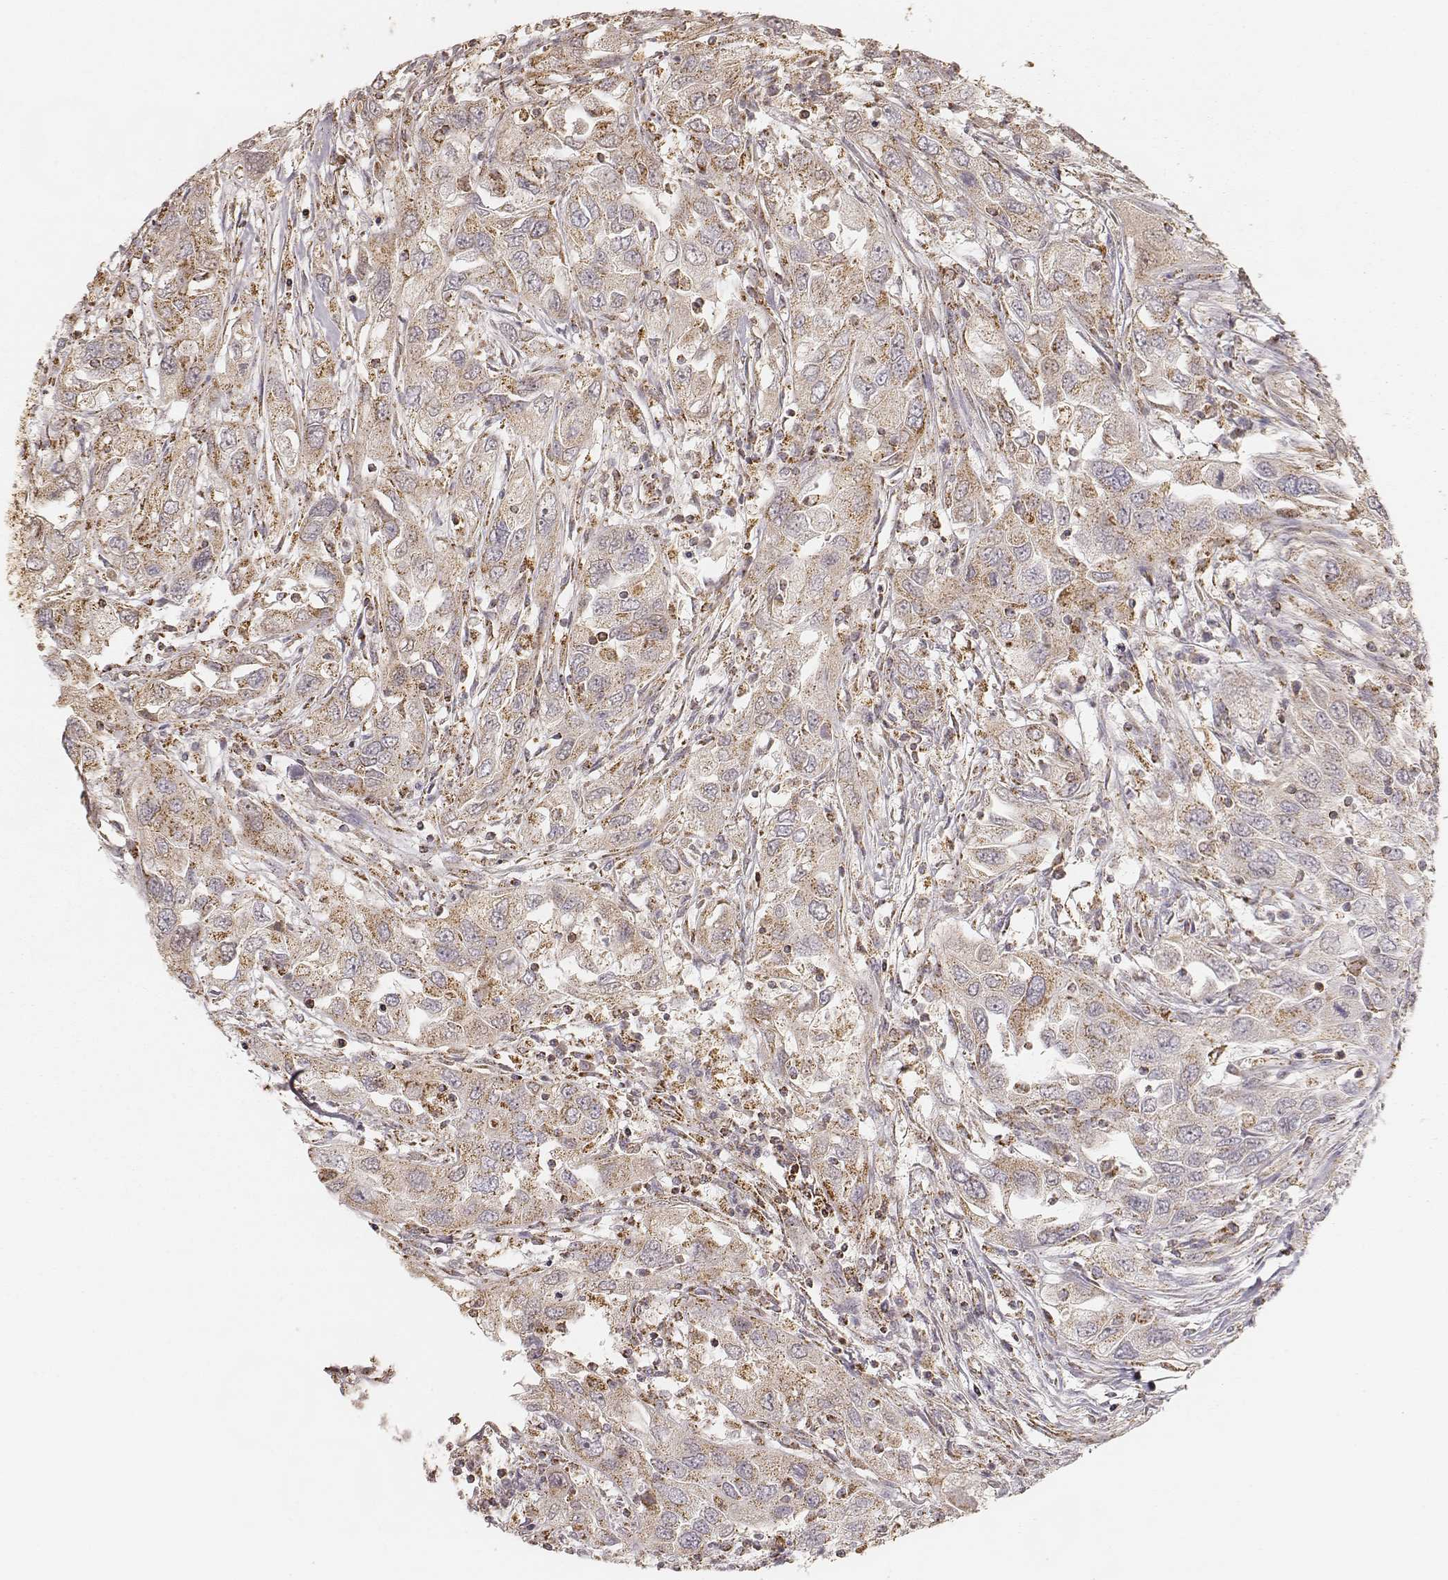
{"staining": {"intensity": "weak", "quantity": "25%-75%", "location": "cytoplasmic/membranous"}, "tissue": "urothelial cancer", "cell_type": "Tumor cells", "image_type": "cancer", "snomed": [{"axis": "morphology", "description": "Urothelial carcinoma, High grade"}, {"axis": "topography", "description": "Urinary bladder"}], "caption": "This photomicrograph shows immunohistochemistry staining of human high-grade urothelial carcinoma, with low weak cytoplasmic/membranous expression in approximately 25%-75% of tumor cells.", "gene": "CS", "patient": {"sex": "male", "age": 76}}